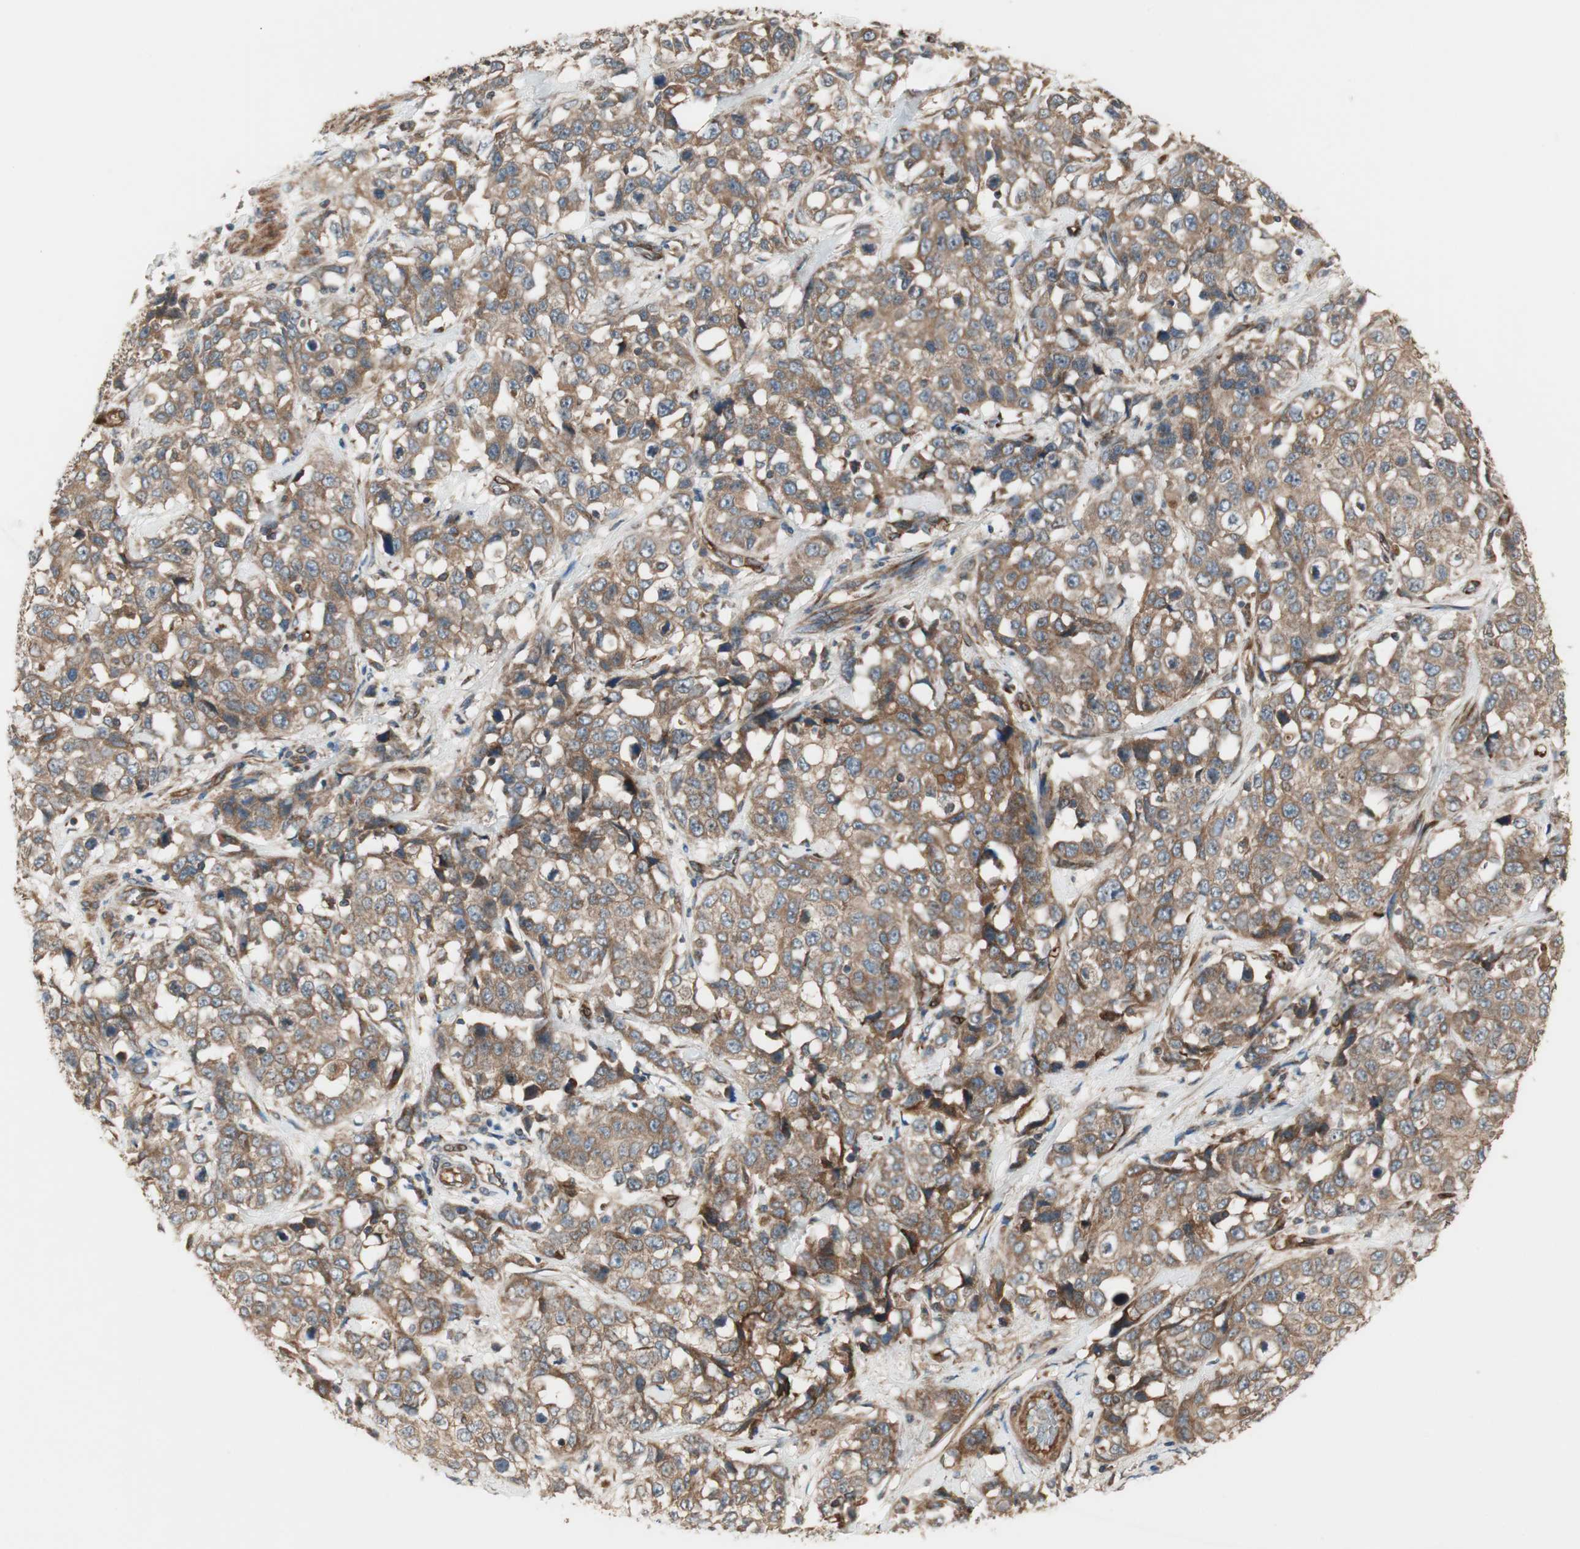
{"staining": {"intensity": "moderate", "quantity": ">75%", "location": "cytoplasmic/membranous"}, "tissue": "stomach cancer", "cell_type": "Tumor cells", "image_type": "cancer", "snomed": [{"axis": "morphology", "description": "Normal tissue, NOS"}, {"axis": "morphology", "description": "Adenocarcinoma, NOS"}, {"axis": "topography", "description": "Stomach"}], "caption": "This is an image of IHC staining of stomach cancer (adenocarcinoma), which shows moderate positivity in the cytoplasmic/membranous of tumor cells.", "gene": "CTTNBP2NL", "patient": {"sex": "male", "age": 48}}